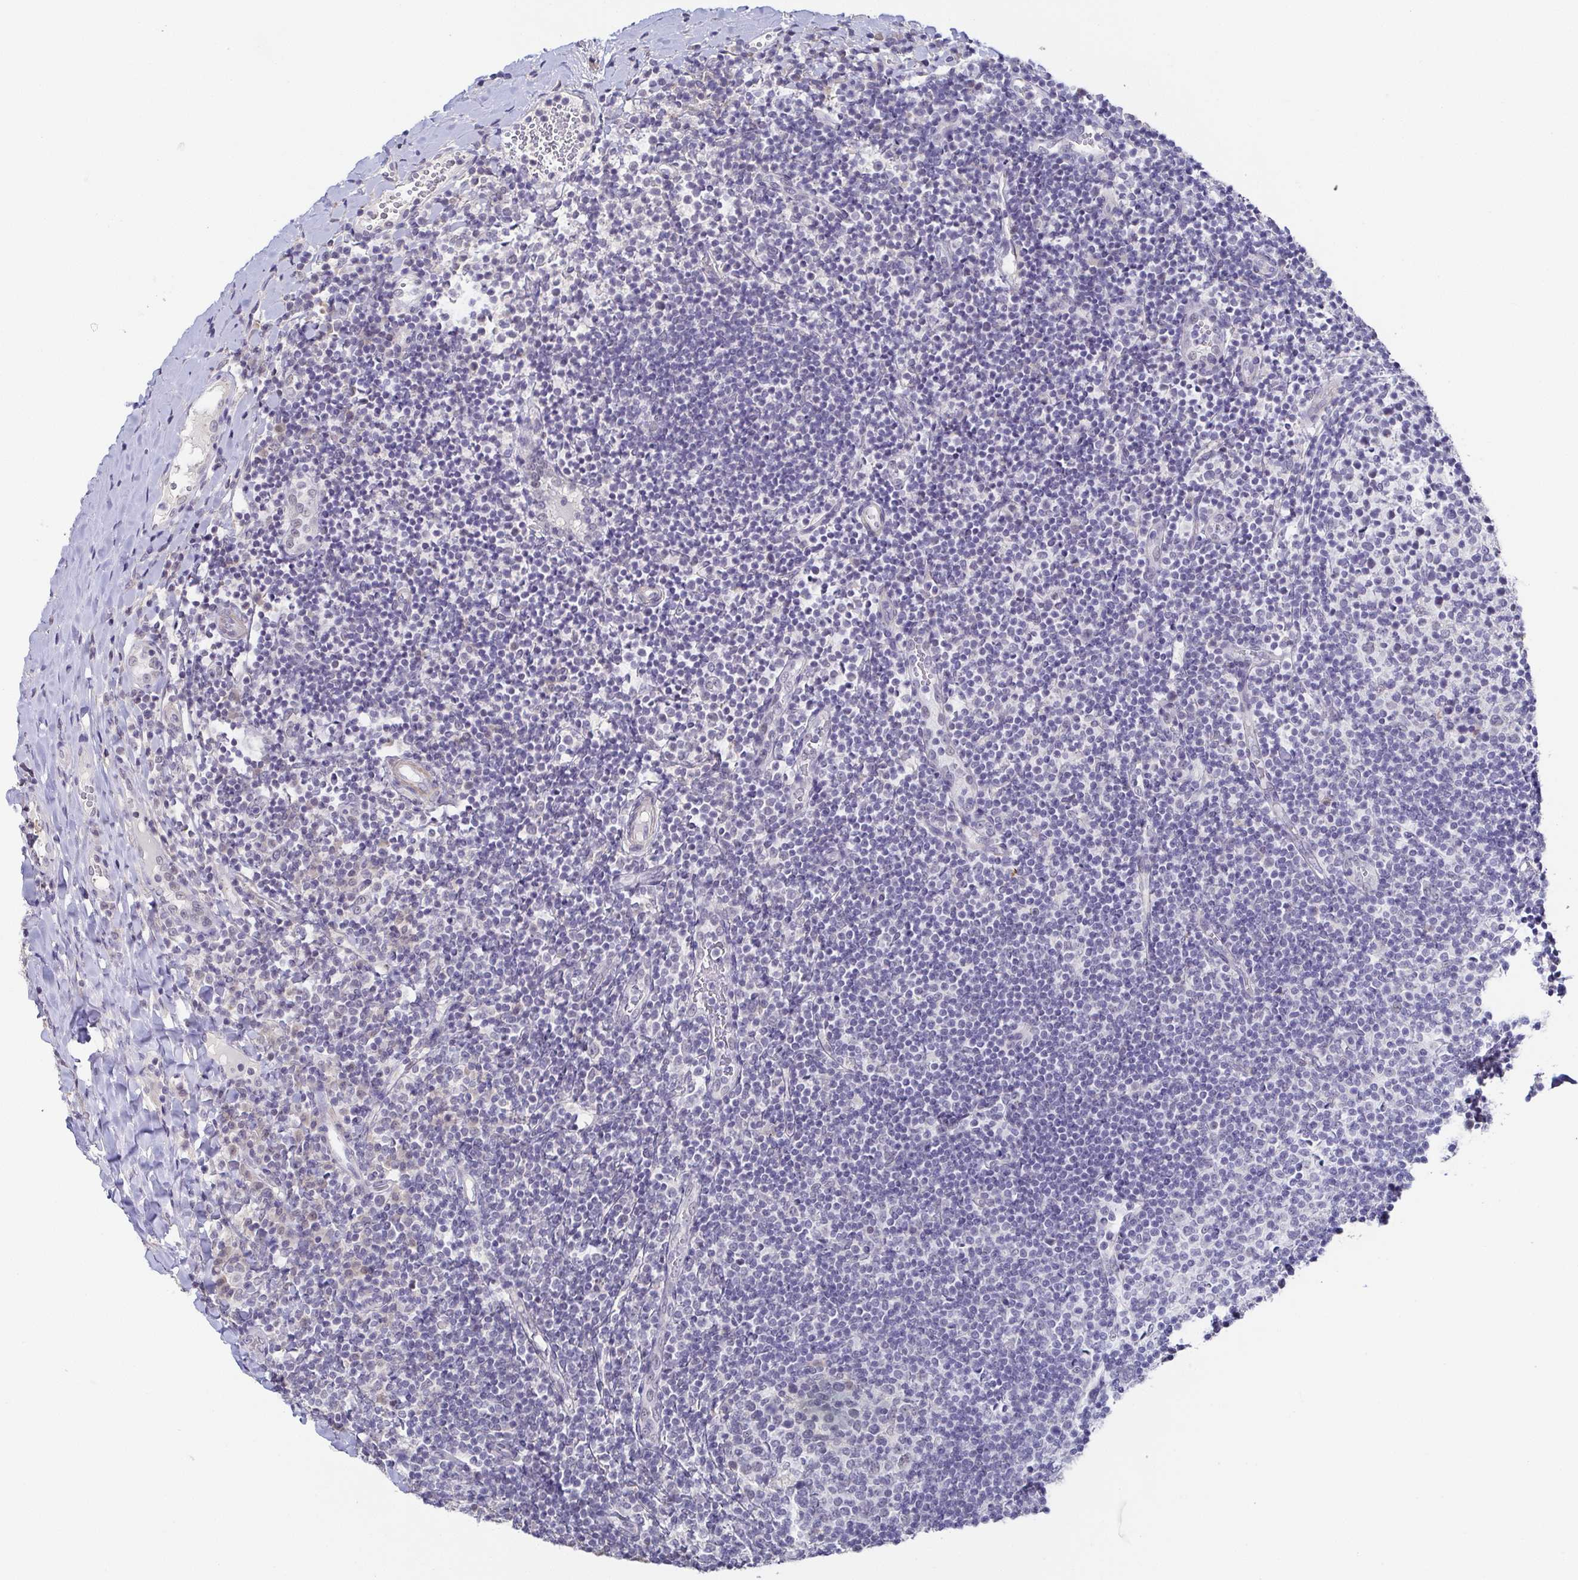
{"staining": {"intensity": "negative", "quantity": "none", "location": "none"}, "tissue": "tonsil", "cell_type": "Germinal center cells", "image_type": "normal", "snomed": [{"axis": "morphology", "description": "Normal tissue, NOS"}, {"axis": "topography", "description": "Tonsil"}], "caption": "High power microscopy photomicrograph of an immunohistochemistry (IHC) photomicrograph of unremarkable tonsil, revealing no significant expression in germinal center cells. Nuclei are stained in blue.", "gene": "NEFH", "patient": {"sex": "female", "age": 10}}